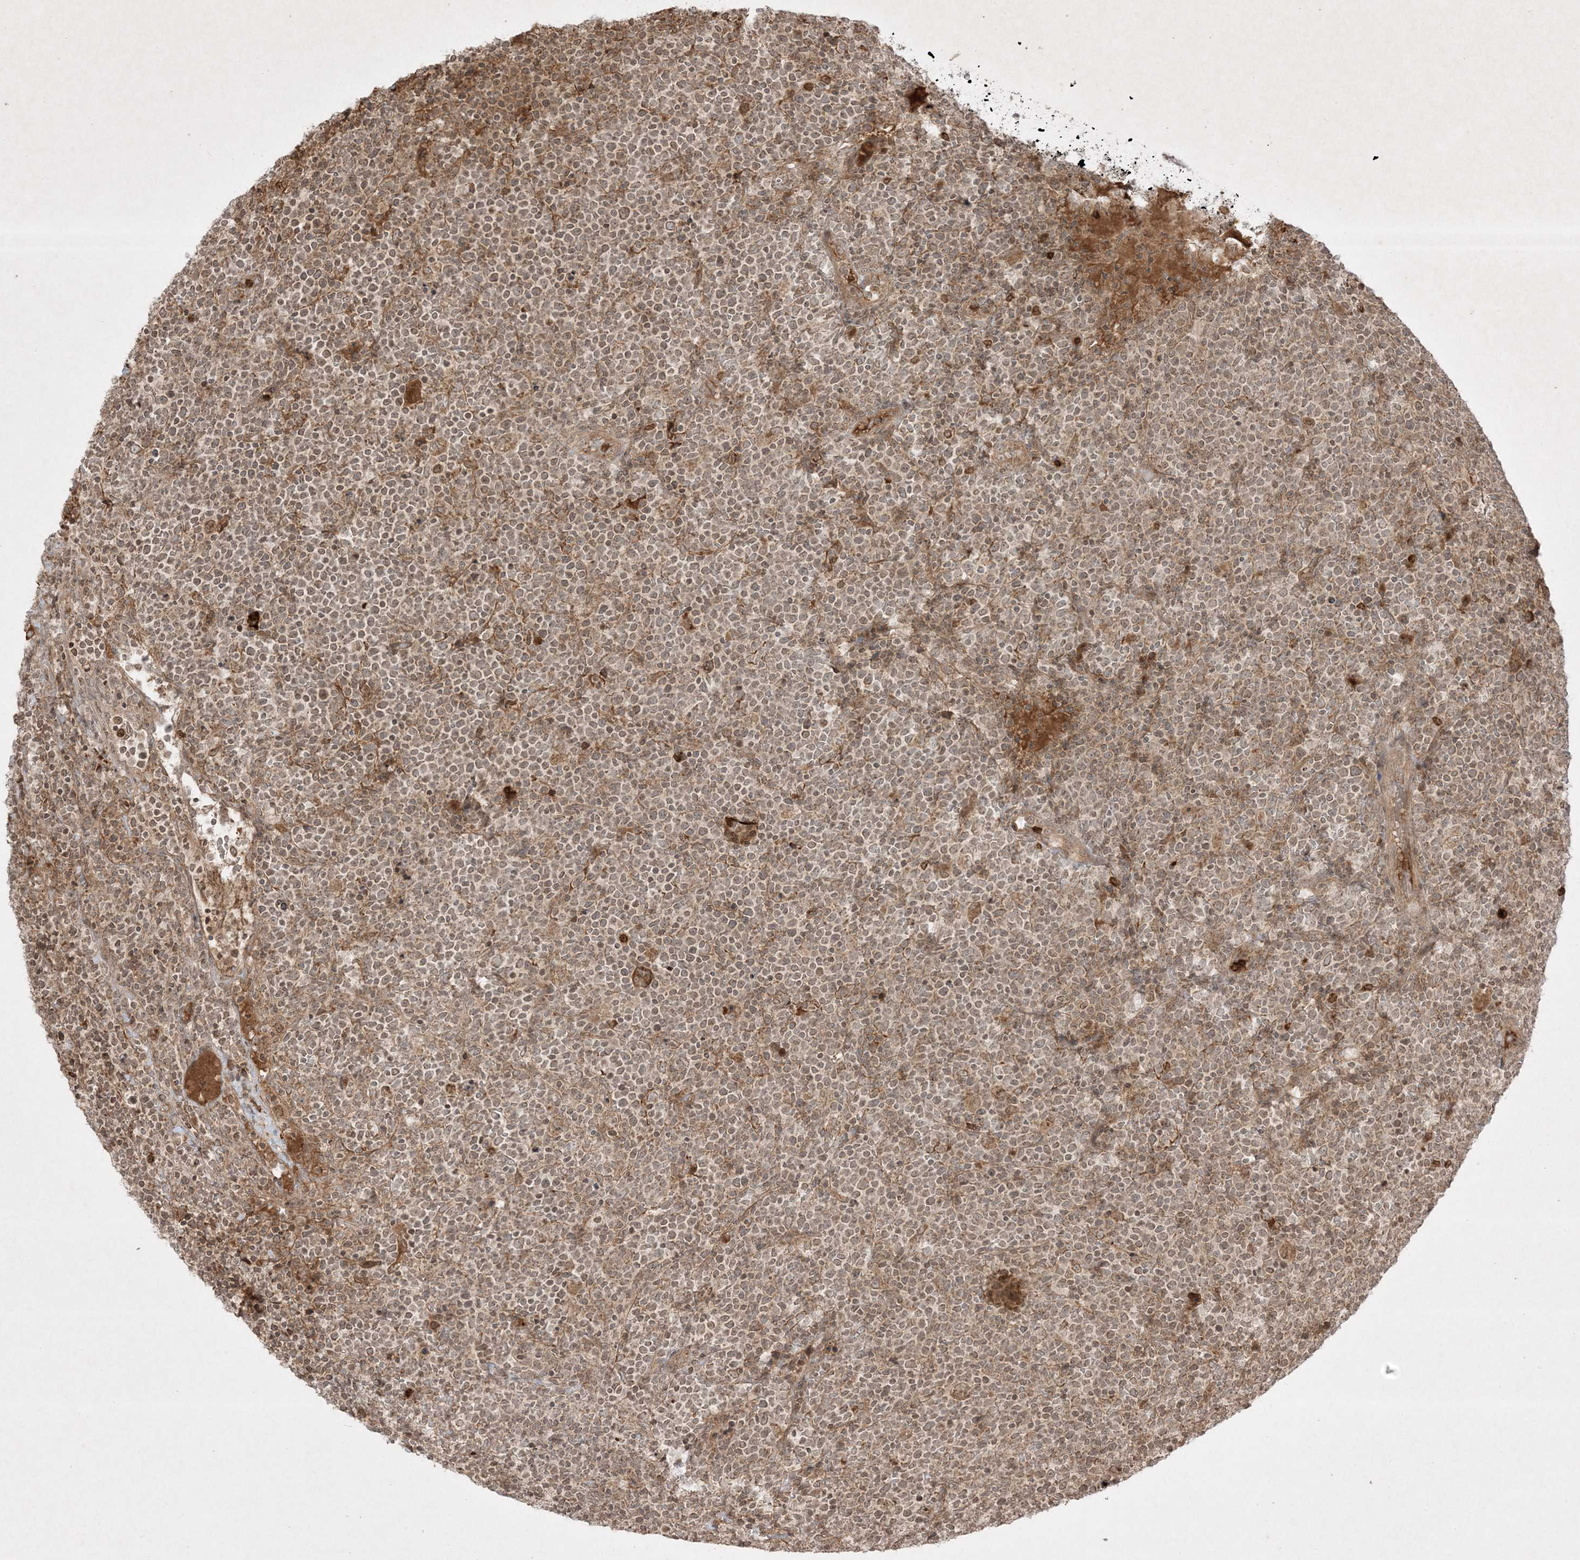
{"staining": {"intensity": "weak", "quantity": ">75%", "location": "cytoplasmic/membranous"}, "tissue": "lymphoma", "cell_type": "Tumor cells", "image_type": "cancer", "snomed": [{"axis": "morphology", "description": "Malignant lymphoma, non-Hodgkin's type, High grade"}, {"axis": "topography", "description": "Lymph node"}], "caption": "Brown immunohistochemical staining in human high-grade malignant lymphoma, non-Hodgkin's type shows weak cytoplasmic/membranous expression in approximately >75% of tumor cells.", "gene": "PTK6", "patient": {"sex": "male", "age": 61}}